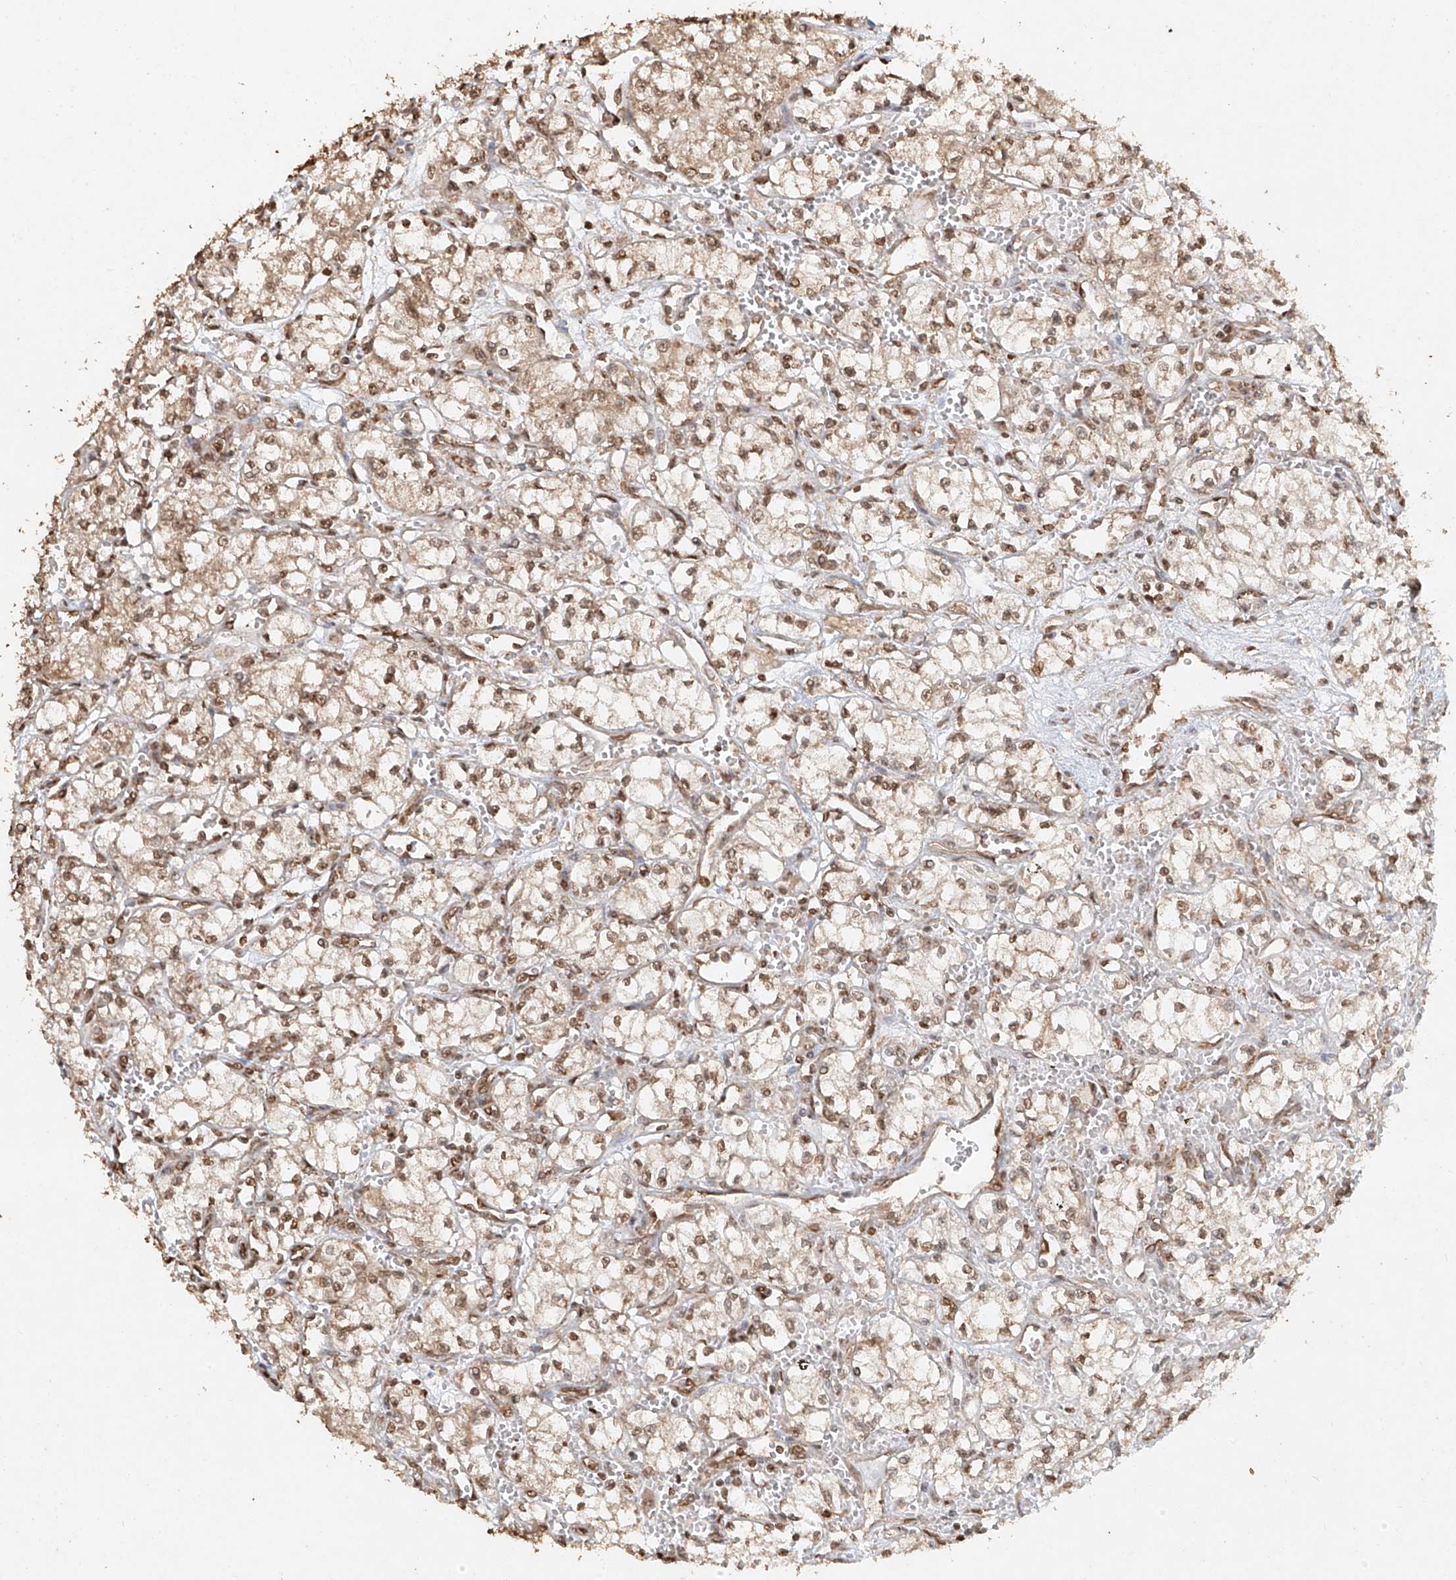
{"staining": {"intensity": "moderate", "quantity": ">75%", "location": "cytoplasmic/membranous,nuclear"}, "tissue": "renal cancer", "cell_type": "Tumor cells", "image_type": "cancer", "snomed": [{"axis": "morphology", "description": "Normal tissue, NOS"}, {"axis": "morphology", "description": "Adenocarcinoma, NOS"}, {"axis": "topography", "description": "Kidney"}], "caption": "This photomicrograph demonstrates renal cancer stained with immunohistochemistry (IHC) to label a protein in brown. The cytoplasmic/membranous and nuclear of tumor cells show moderate positivity for the protein. Nuclei are counter-stained blue.", "gene": "TIGAR", "patient": {"sex": "male", "age": 59}}